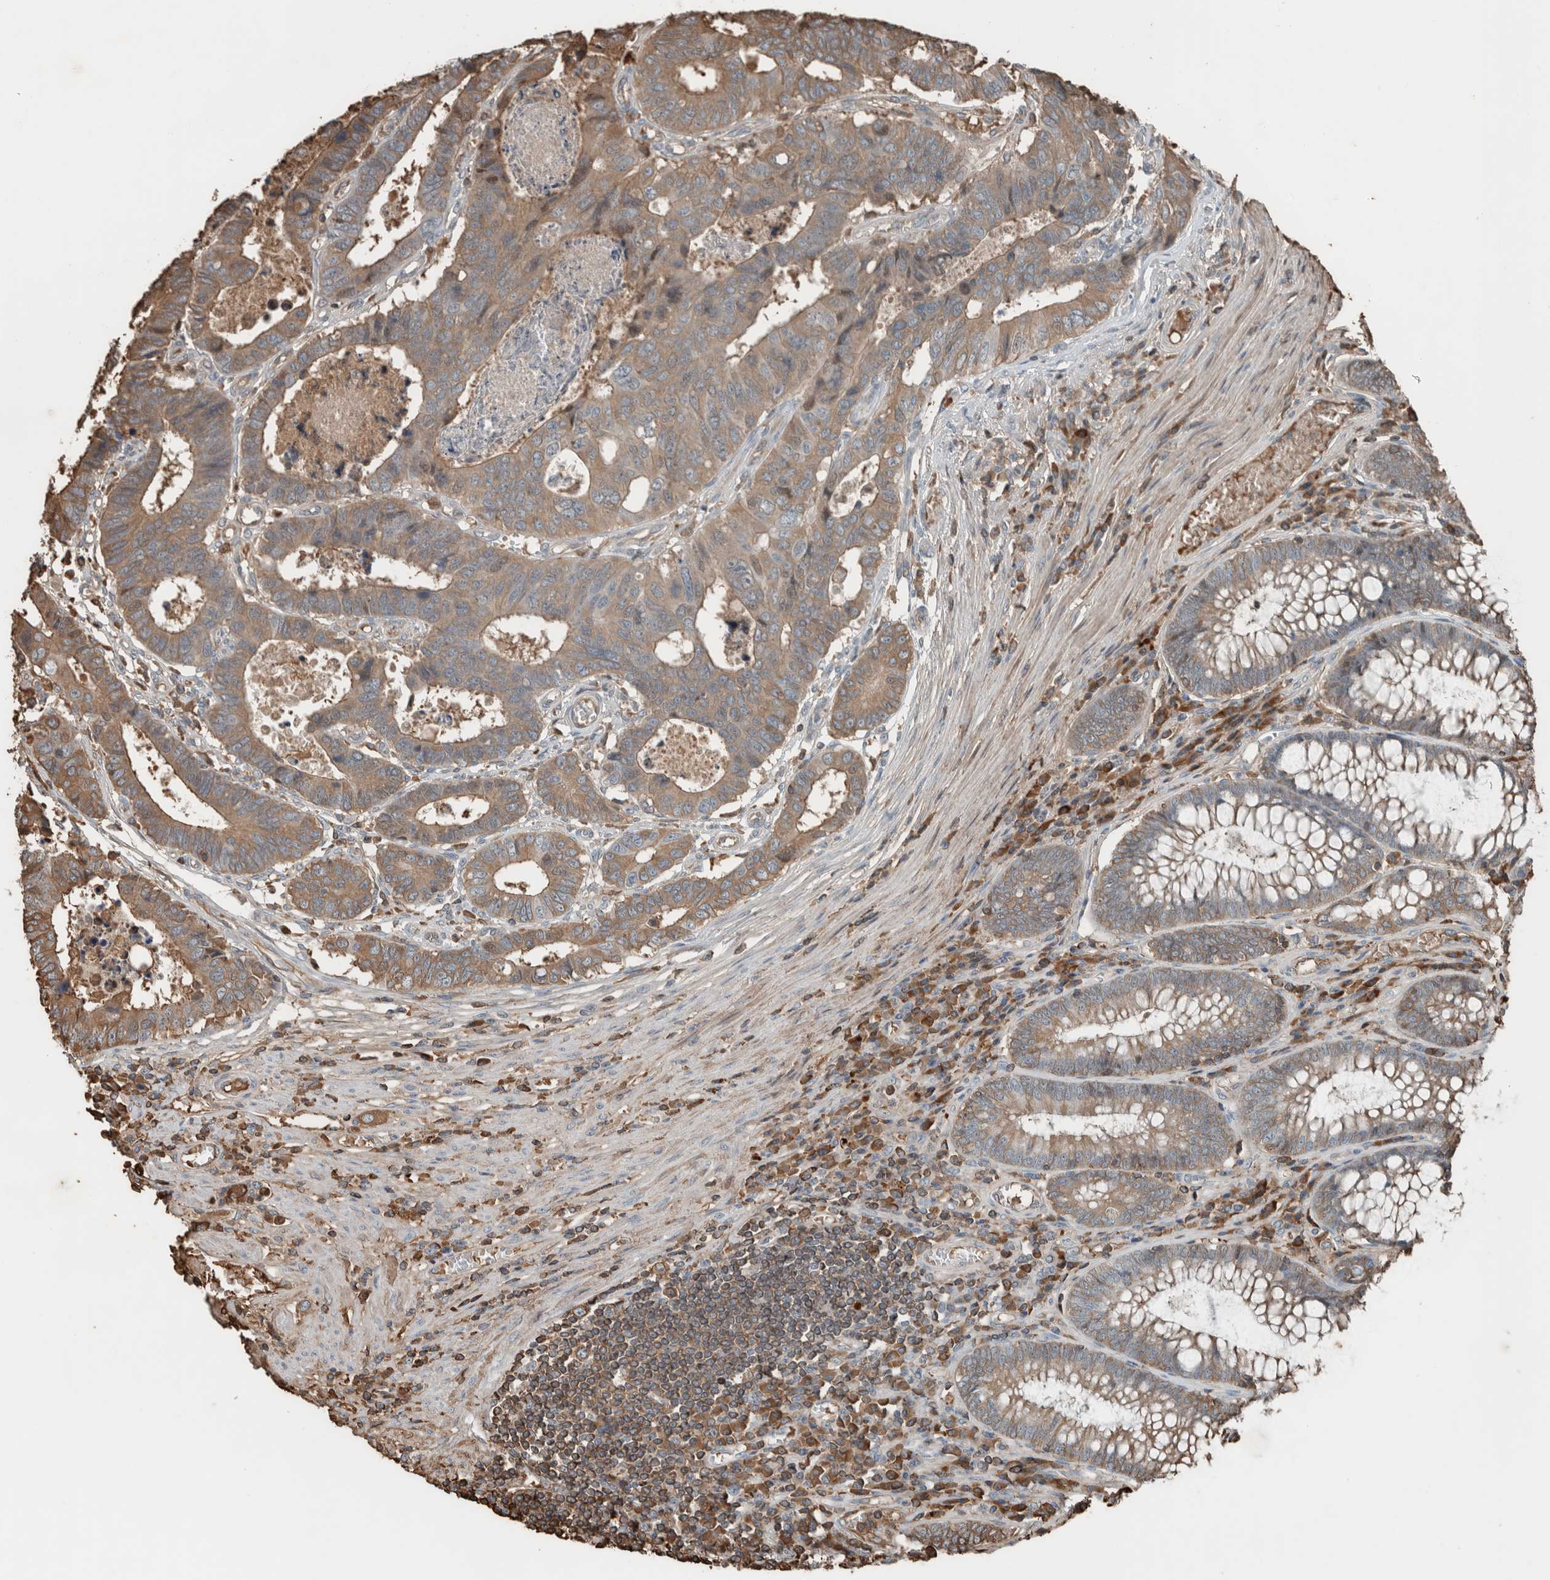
{"staining": {"intensity": "moderate", "quantity": "25%-75%", "location": "cytoplasmic/membranous"}, "tissue": "colorectal cancer", "cell_type": "Tumor cells", "image_type": "cancer", "snomed": [{"axis": "morphology", "description": "Adenocarcinoma, NOS"}, {"axis": "topography", "description": "Rectum"}], "caption": "A brown stain labels moderate cytoplasmic/membranous expression of a protein in colorectal cancer tumor cells.", "gene": "USP34", "patient": {"sex": "male", "age": 84}}